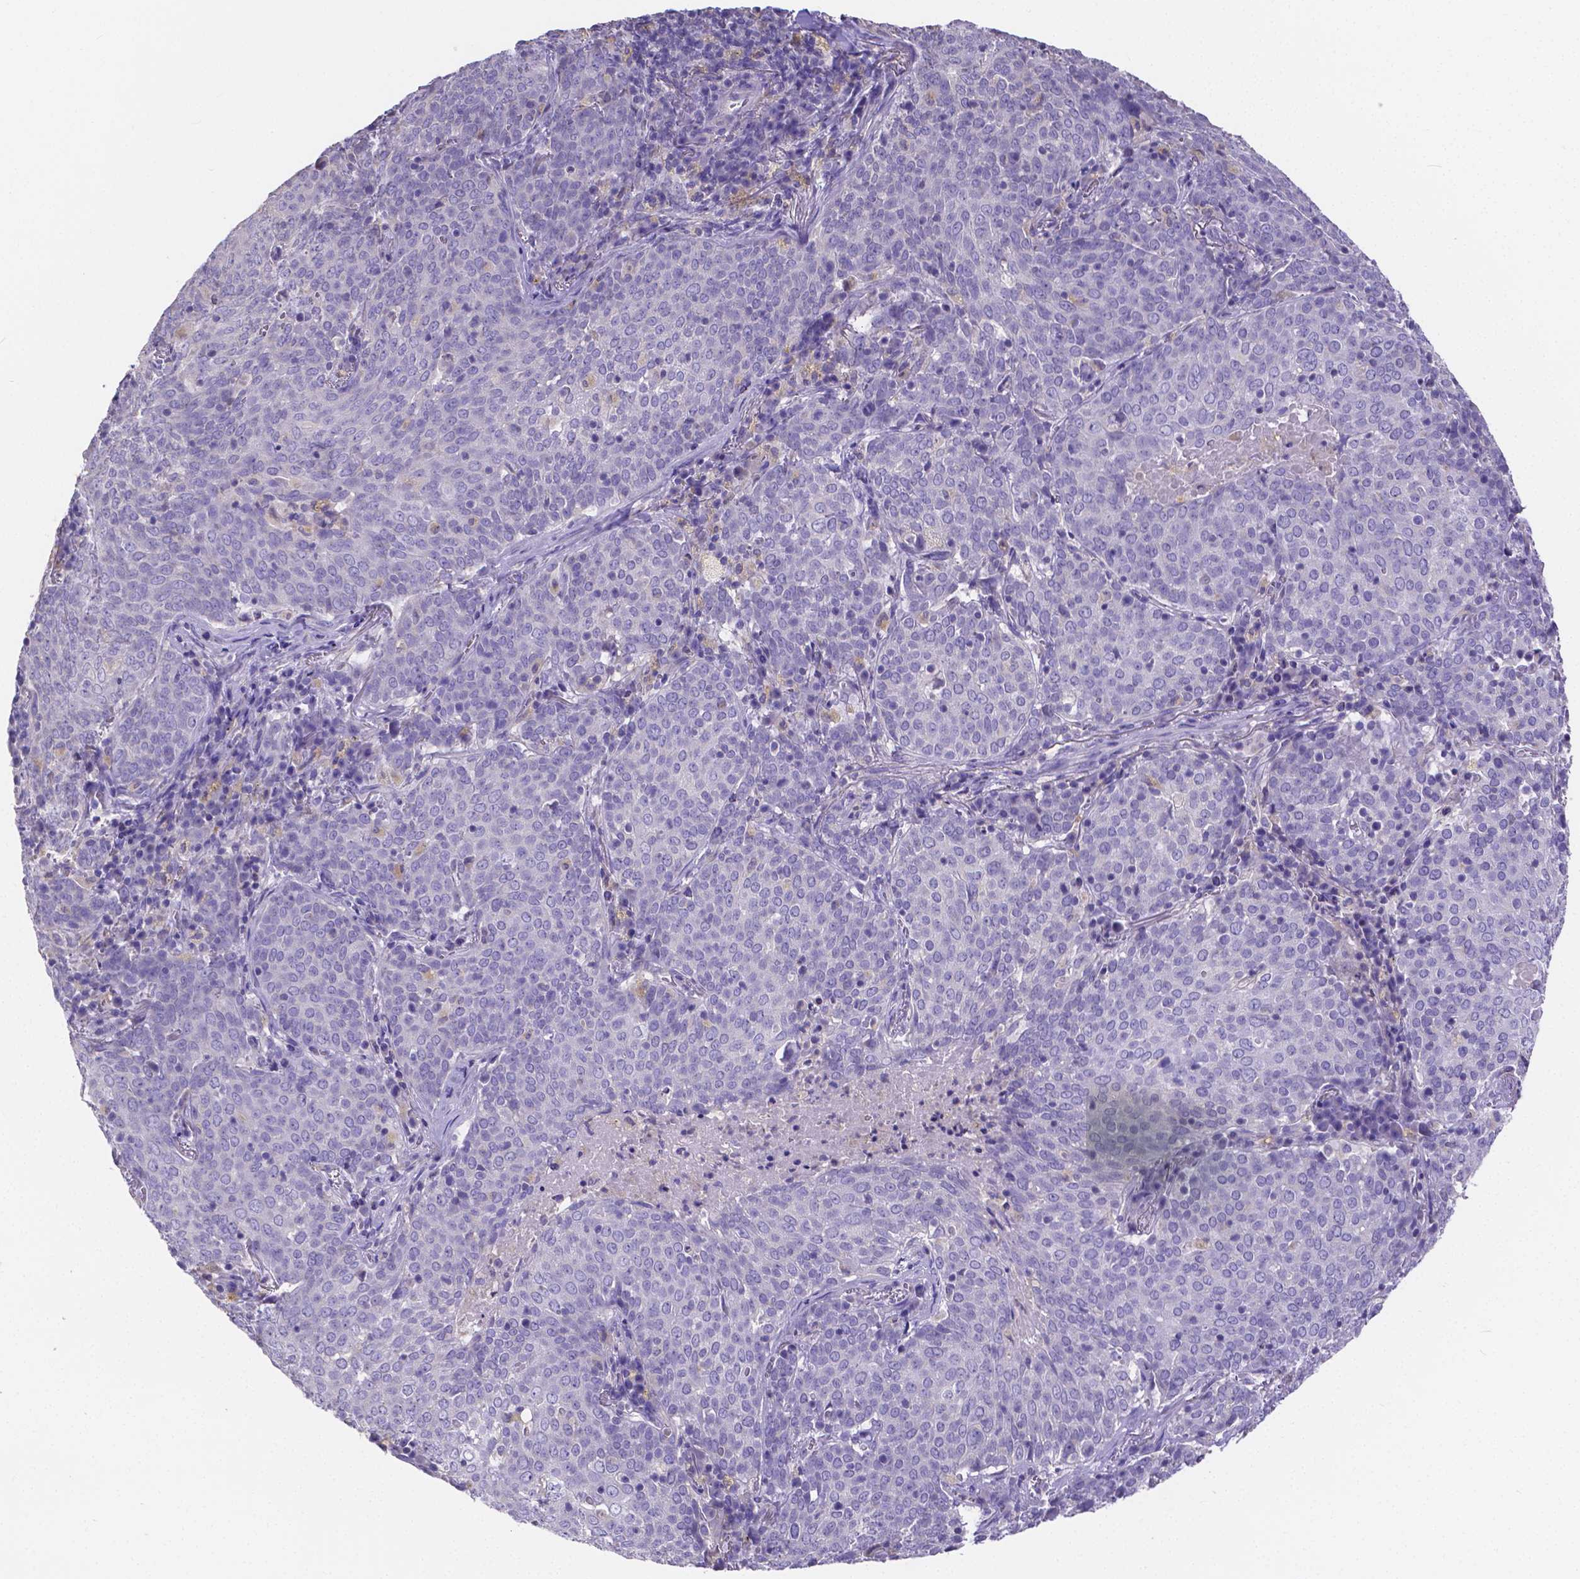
{"staining": {"intensity": "negative", "quantity": "none", "location": "none"}, "tissue": "lung cancer", "cell_type": "Tumor cells", "image_type": "cancer", "snomed": [{"axis": "morphology", "description": "Squamous cell carcinoma, NOS"}, {"axis": "topography", "description": "Lung"}], "caption": "DAB immunohistochemical staining of human lung cancer (squamous cell carcinoma) reveals no significant positivity in tumor cells. The staining is performed using DAB (3,3'-diaminobenzidine) brown chromogen with nuclei counter-stained in using hematoxylin.", "gene": "ATP6V1D", "patient": {"sex": "male", "age": 82}}